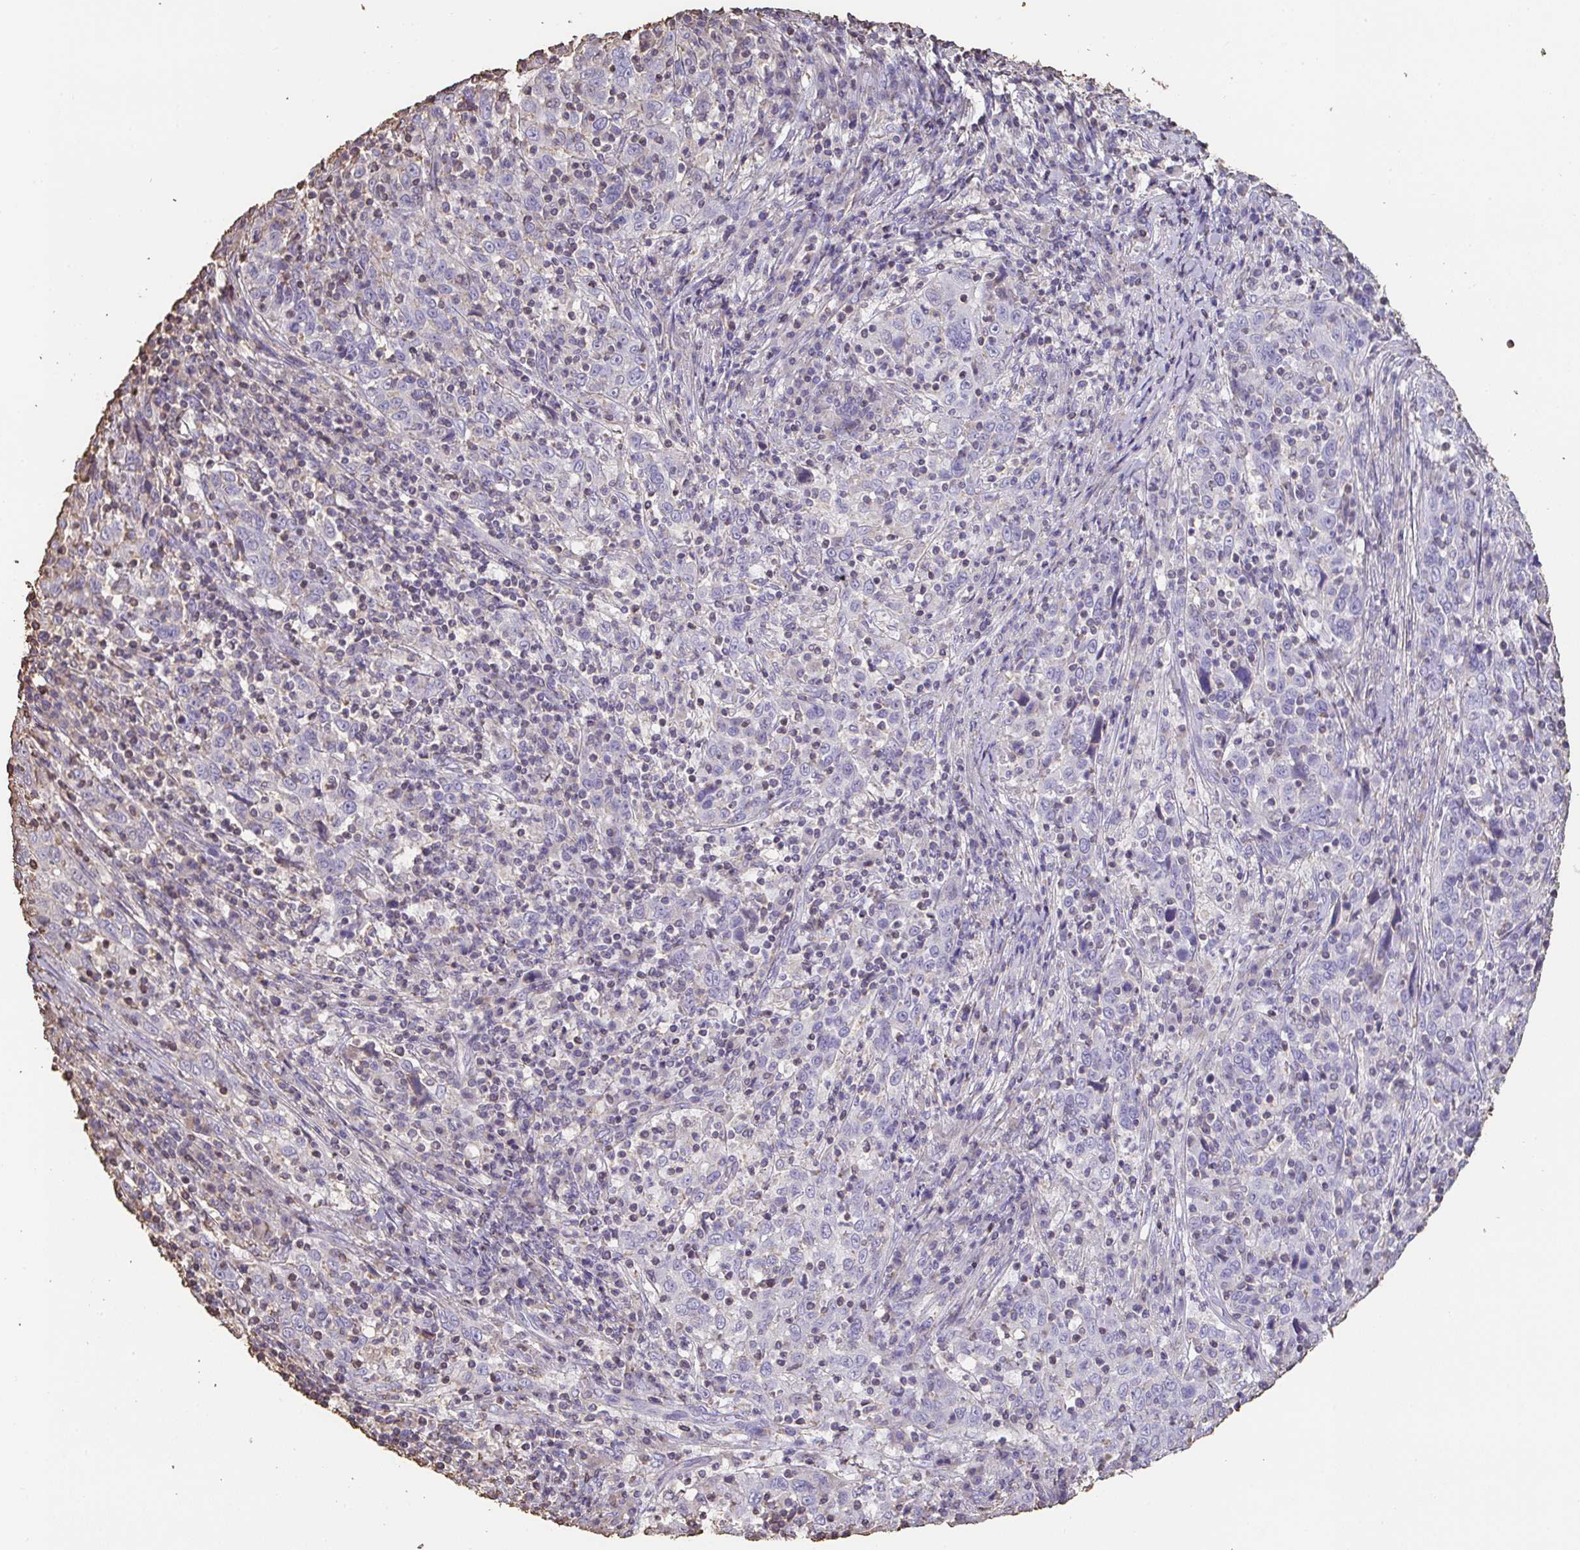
{"staining": {"intensity": "negative", "quantity": "none", "location": "none"}, "tissue": "cervical cancer", "cell_type": "Tumor cells", "image_type": "cancer", "snomed": [{"axis": "morphology", "description": "Squamous cell carcinoma, NOS"}, {"axis": "topography", "description": "Cervix"}], "caption": "Immunohistochemical staining of squamous cell carcinoma (cervical) shows no significant expression in tumor cells.", "gene": "IL23R", "patient": {"sex": "female", "age": 46}}